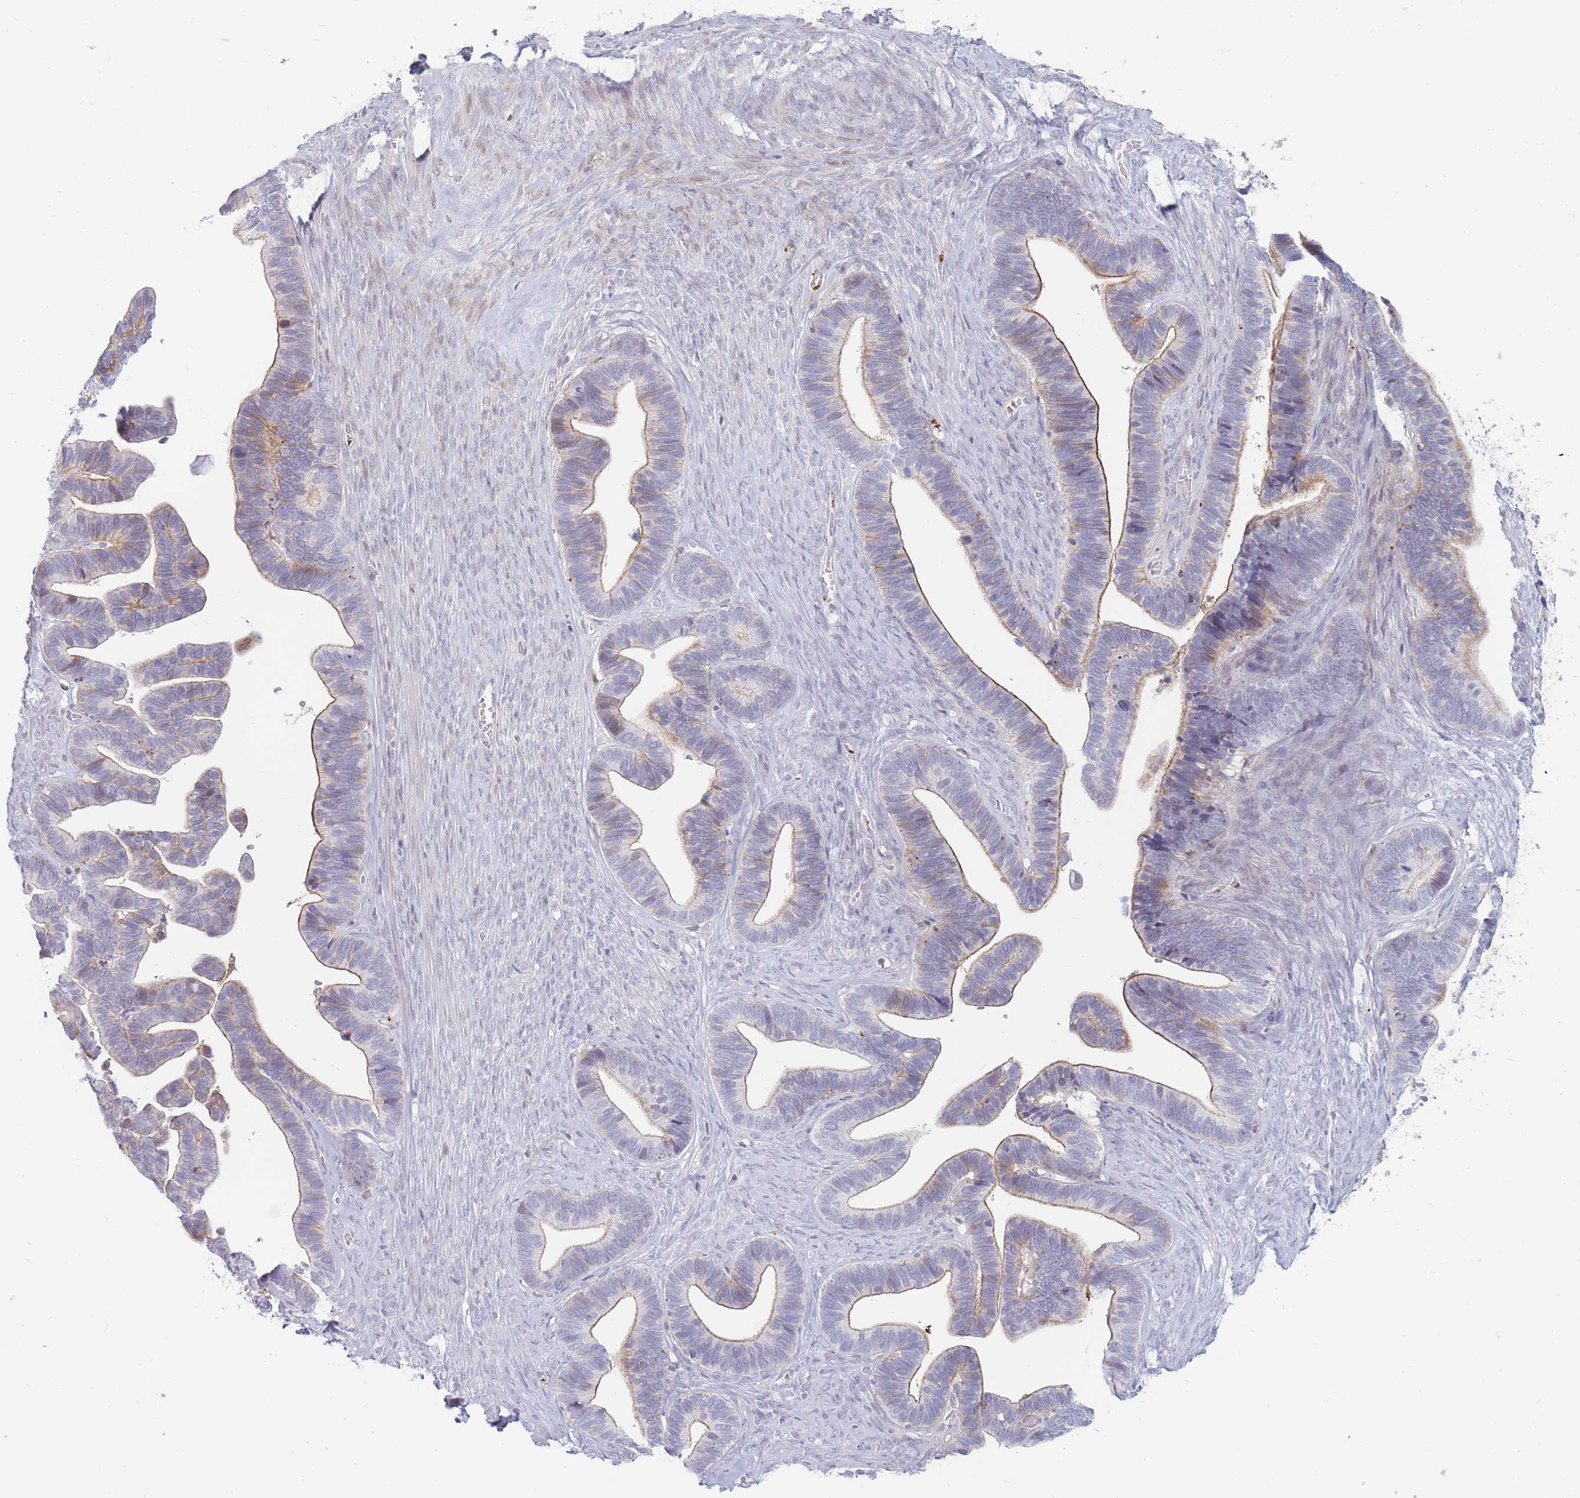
{"staining": {"intensity": "moderate", "quantity": "25%-75%", "location": "cytoplasmic/membranous"}, "tissue": "ovarian cancer", "cell_type": "Tumor cells", "image_type": "cancer", "snomed": [{"axis": "morphology", "description": "Cystadenocarcinoma, serous, NOS"}, {"axis": "topography", "description": "Ovary"}], "caption": "Ovarian serous cystadenocarcinoma stained for a protein (brown) reveals moderate cytoplasmic/membranous positive positivity in approximately 25%-75% of tumor cells.", "gene": "PTGDR", "patient": {"sex": "female", "age": 56}}